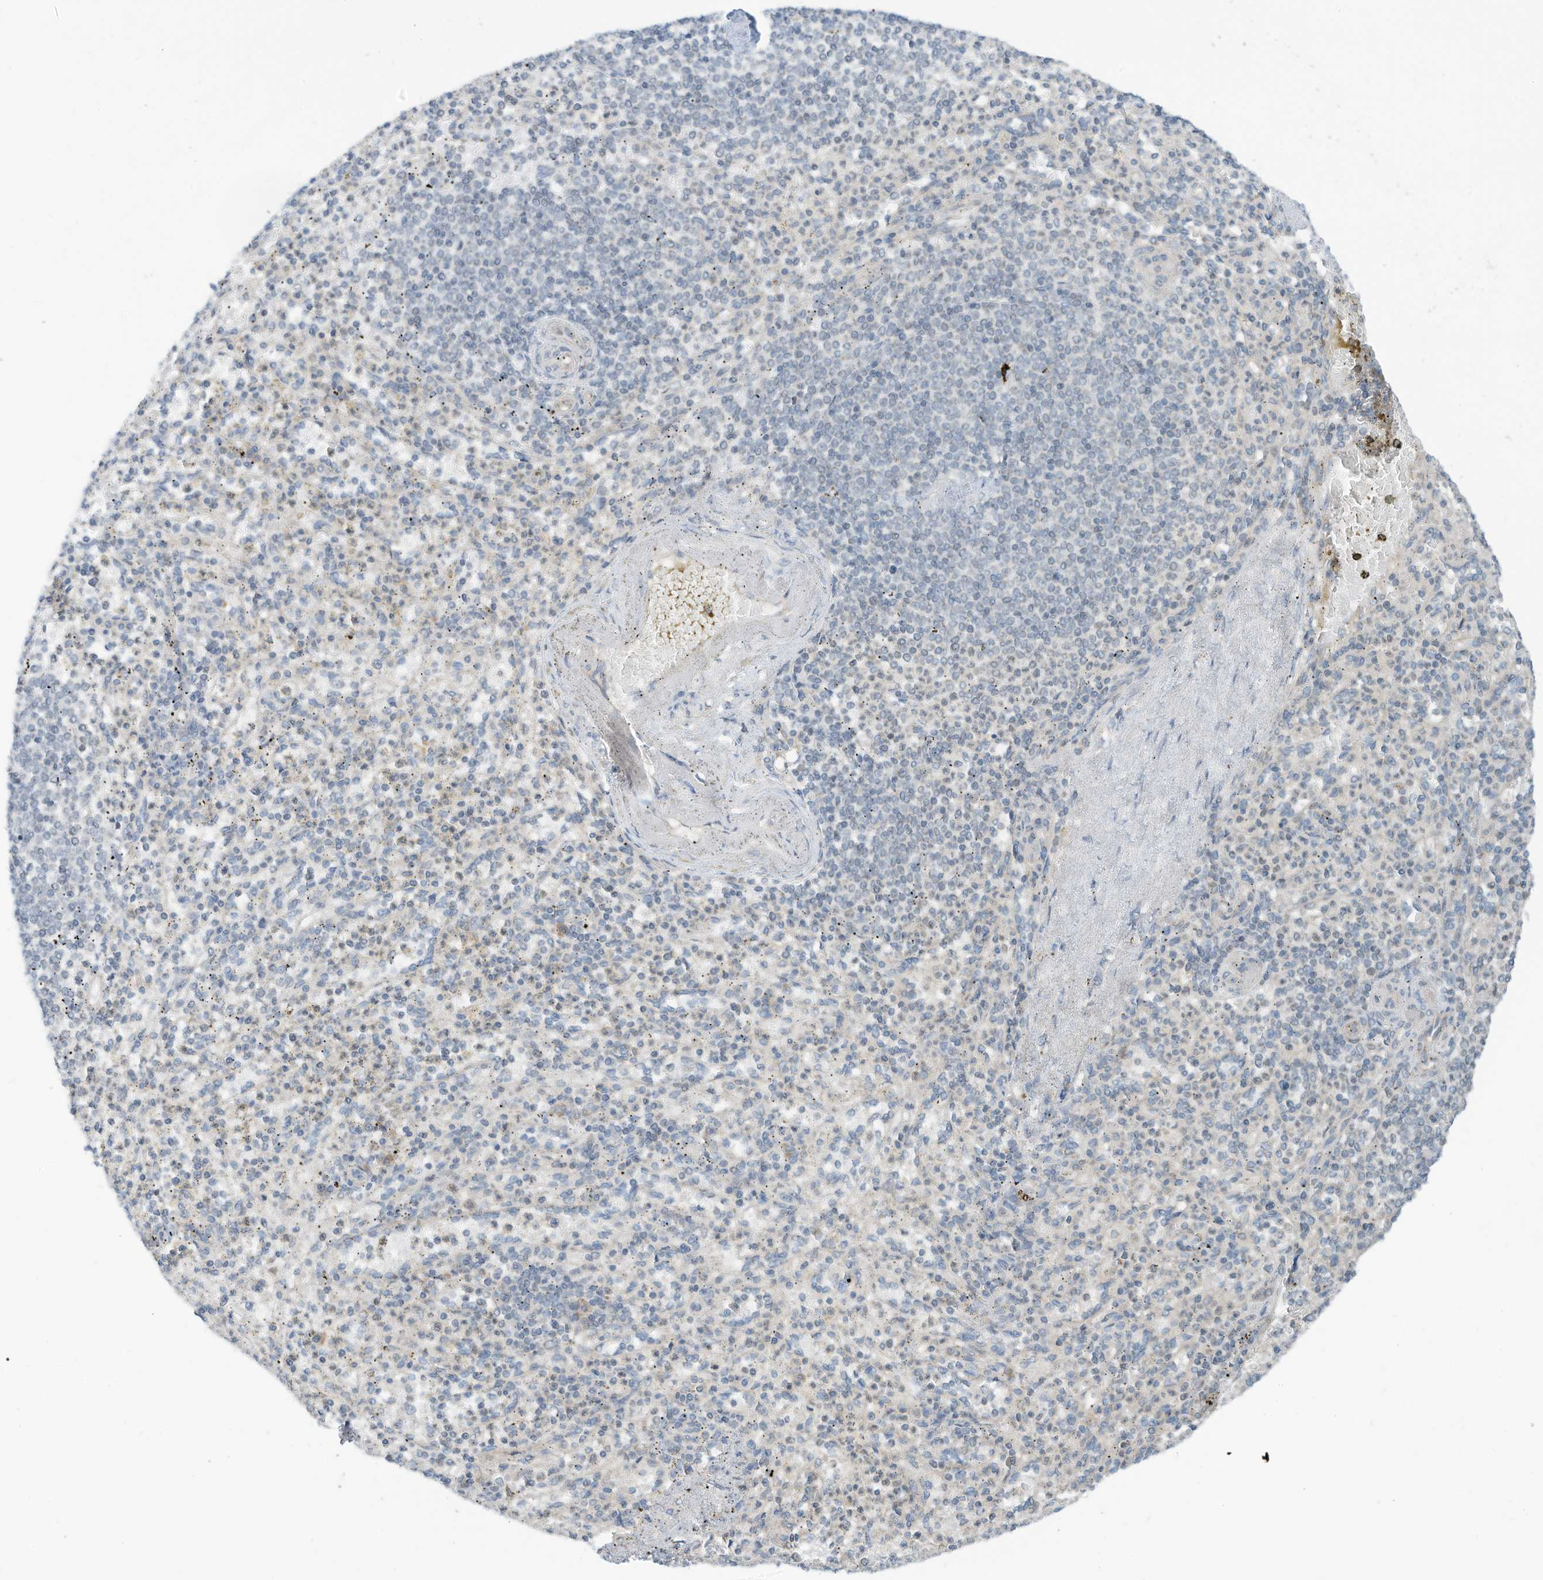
{"staining": {"intensity": "negative", "quantity": "none", "location": "none"}, "tissue": "spleen", "cell_type": "Cells in red pulp", "image_type": "normal", "snomed": [{"axis": "morphology", "description": "Normal tissue, NOS"}, {"axis": "topography", "description": "Spleen"}], "caption": "Protein analysis of unremarkable spleen exhibits no significant positivity in cells in red pulp. (DAB IHC with hematoxylin counter stain).", "gene": "SCGB1D2", "patient": {"sex": "female", "age": 74}}